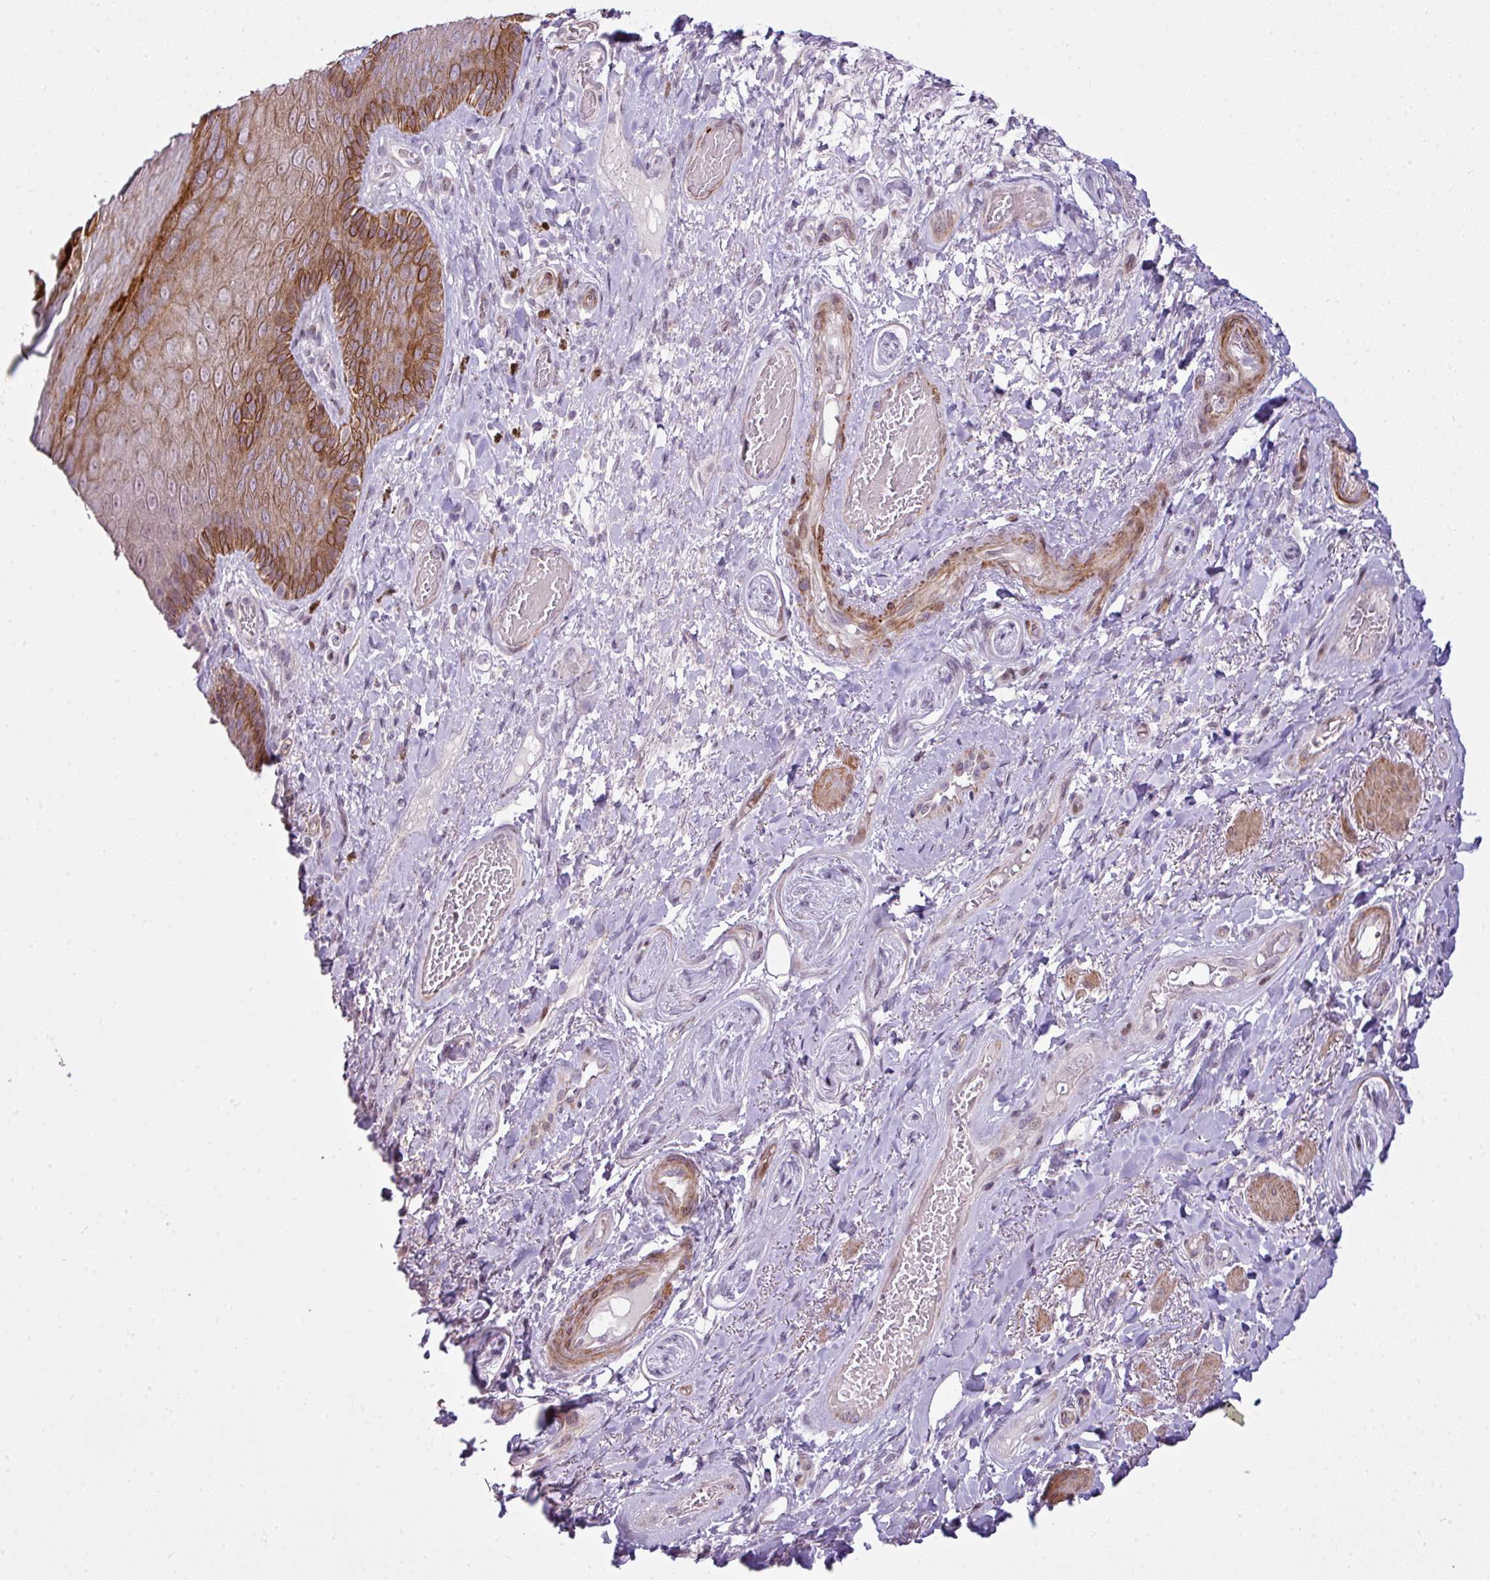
{"staining": {"intensity": "strong", "quantity": "25%-75%", "location": "cytoplasmic/membranous"}, "tissue": "skin", "cell_type": "Epidermal cells", "image_type": "normal", "snomed": [{"axis": "morphology", "description": "Normal tissue, NOS"}, {"axis": "topography", "description": "Anal"}, {"axis": "topography", "description": "Peripheral nerve tissue"}], "caption": "Skin stained for a protein (brown) exhibits strong cytoplasmic/membranous positive staining in about 25%-75% of epidermal cells.", "gene": "ZNF688", "patient": {"sex": "male", "age": 53}}